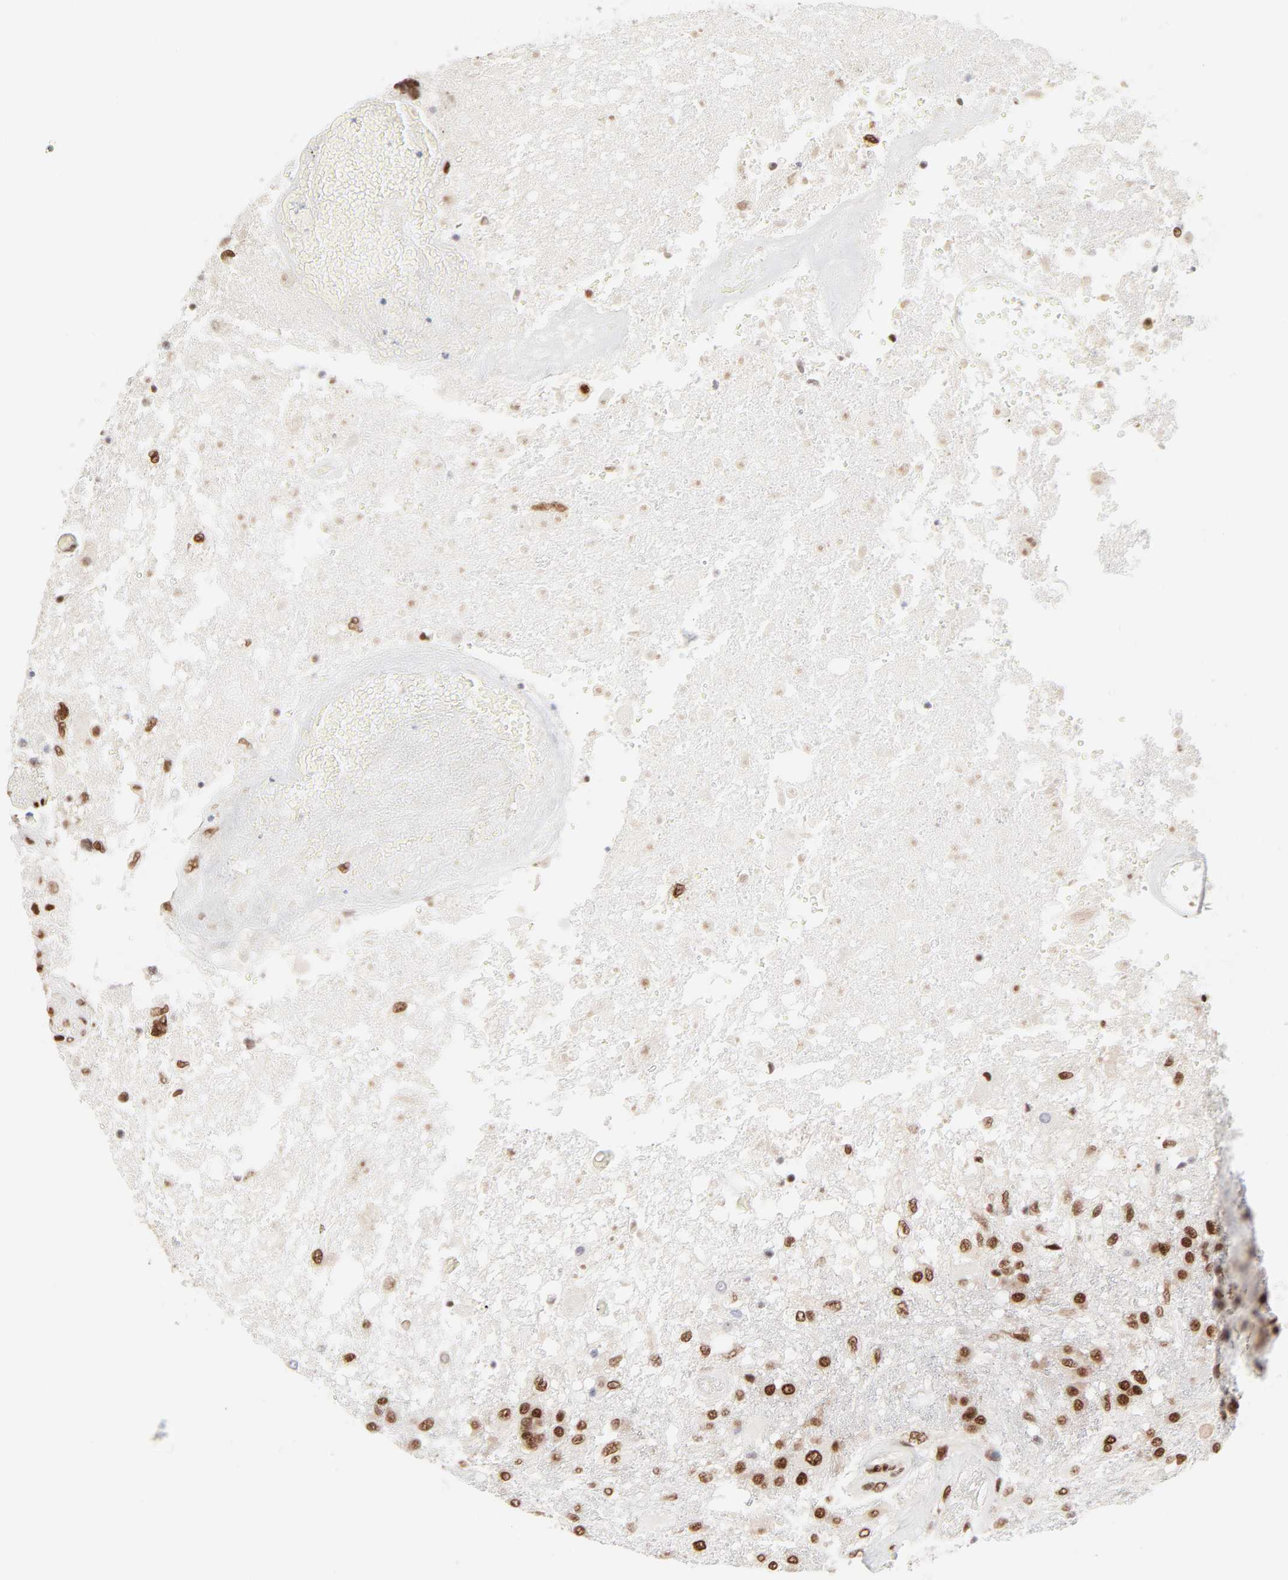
{"staining": {"intensity": "strong", "quantity": ">75%", "location": "nuclear"}, "tissue": "glioma", "cell_type": "Tumor cells", "image_type": "cancer", "snomed": [{"axis": "morphology", "description": "Glioma, malignant, High grade"}, {"axis": "topography", "description": "Cerebral cortex"}], "caption": "High-grade glioma (malignant) stained with immunohistochemistry displays strong nuclear positivity in about >75% of tumor cells. Using DAB (3,3'-diaminobenzidine) (brown) and hematoxylin (blue) stains, captured at high magnification using brightfield microscopy.", "gene": "TARDBP", "patient": {"sex": "male", "age": 79}}